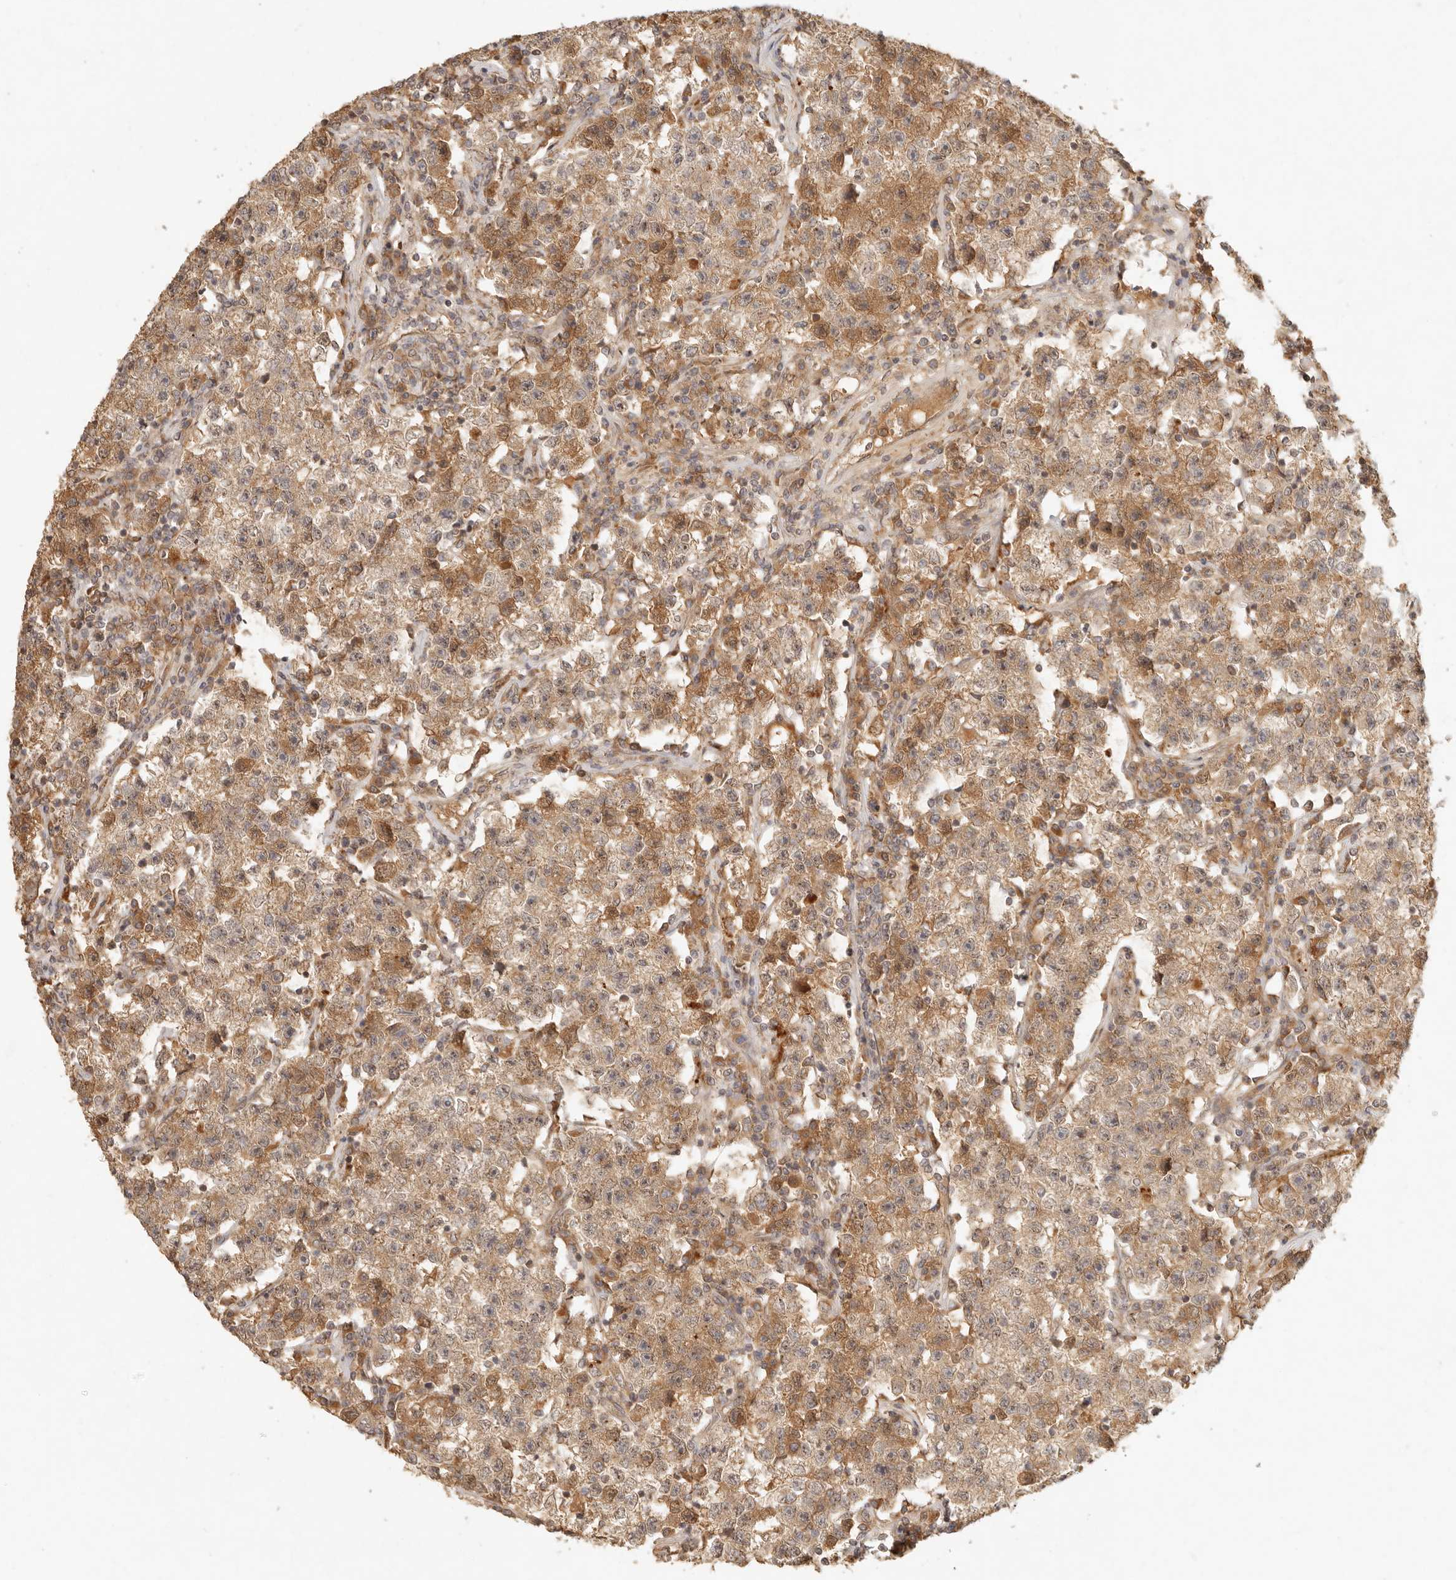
{"staining": {"intensity": "moderate", "quantity": ">75%", "location": "cytoplasmic/membranous"}, "tissue": "testis cancer", "cell_type": "Tumor cells", "image_type": "cancer", "snomed": [{"axis": "morphology", "description": "Seminoma, NOS"}, {"axis": "topography", "description": "Testis"}], "caption": "There is medium levels of moderate cytoplasmic/membranous expression in tumor cells of testis cancer, as demonstrated by immunohistochemical staining (brown color).", "gene": "ANKRD61", "patient": {"sex": "male", "age": 22}}